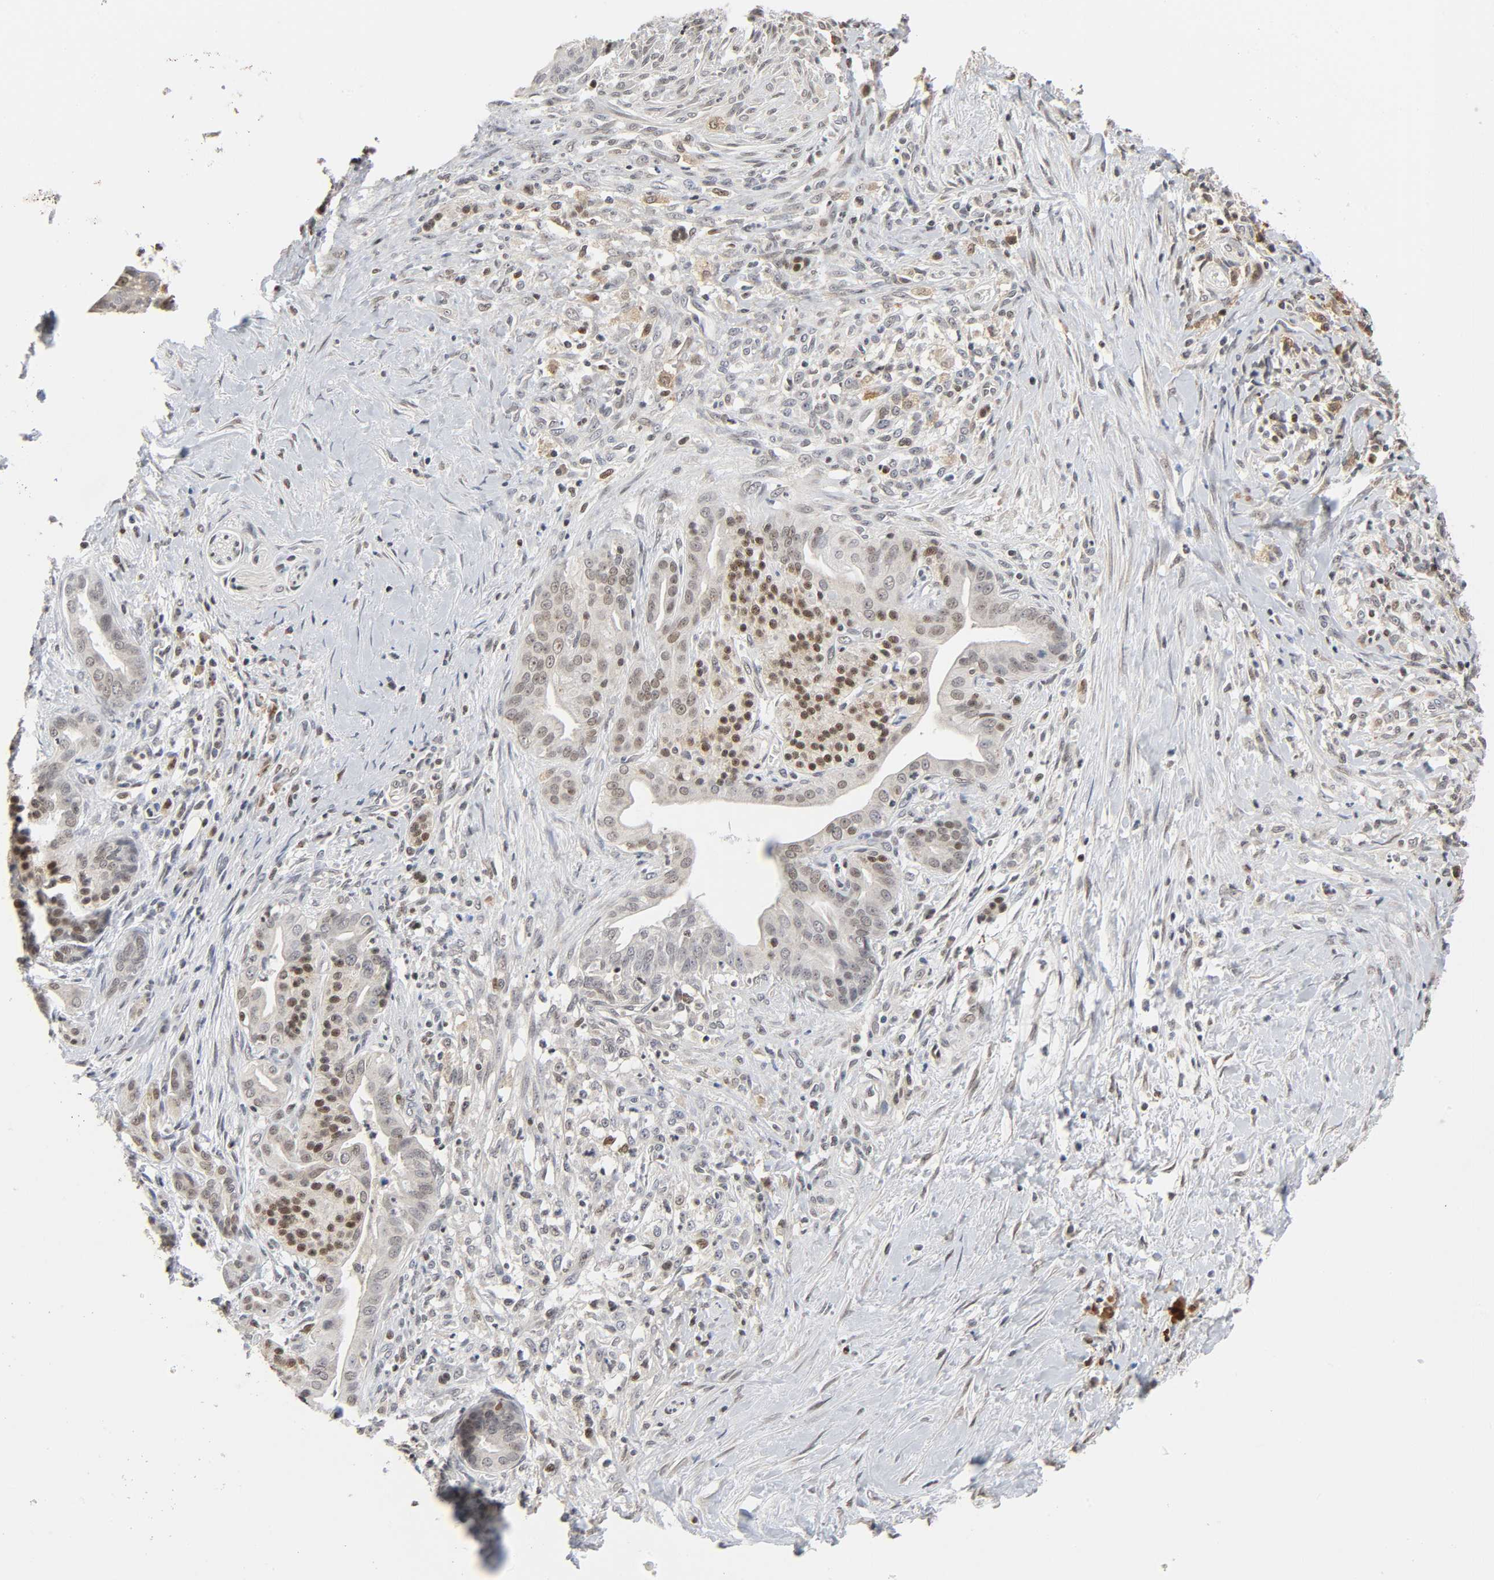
{"staining": {"intensity": "moderate", "quantity": "25%-75%", "location": "nuclear"}, "tissue": "pancreatic cancer", "cell_type": "Tumor cells", "image_type": "cancer", "snomed": [{"axis": "morphology", "description": "Adenocarcinoma, NOS"}, {"axis": "topography", "description": "Pancreas"}], "caption": "Immunohistochemistry staining of pancreatic adenocarcinoma, which shows medium levels of moderate nuclear expression in about 25%-75% of tumor cells indicating moderate nuclear protein expression. The staining was performed using DAB (brown) for protein detection and nuclei were counterstained in hematoxylin (blue).", "gene": "KAT2B", "patient": {"sex": "male", "age": 59}}